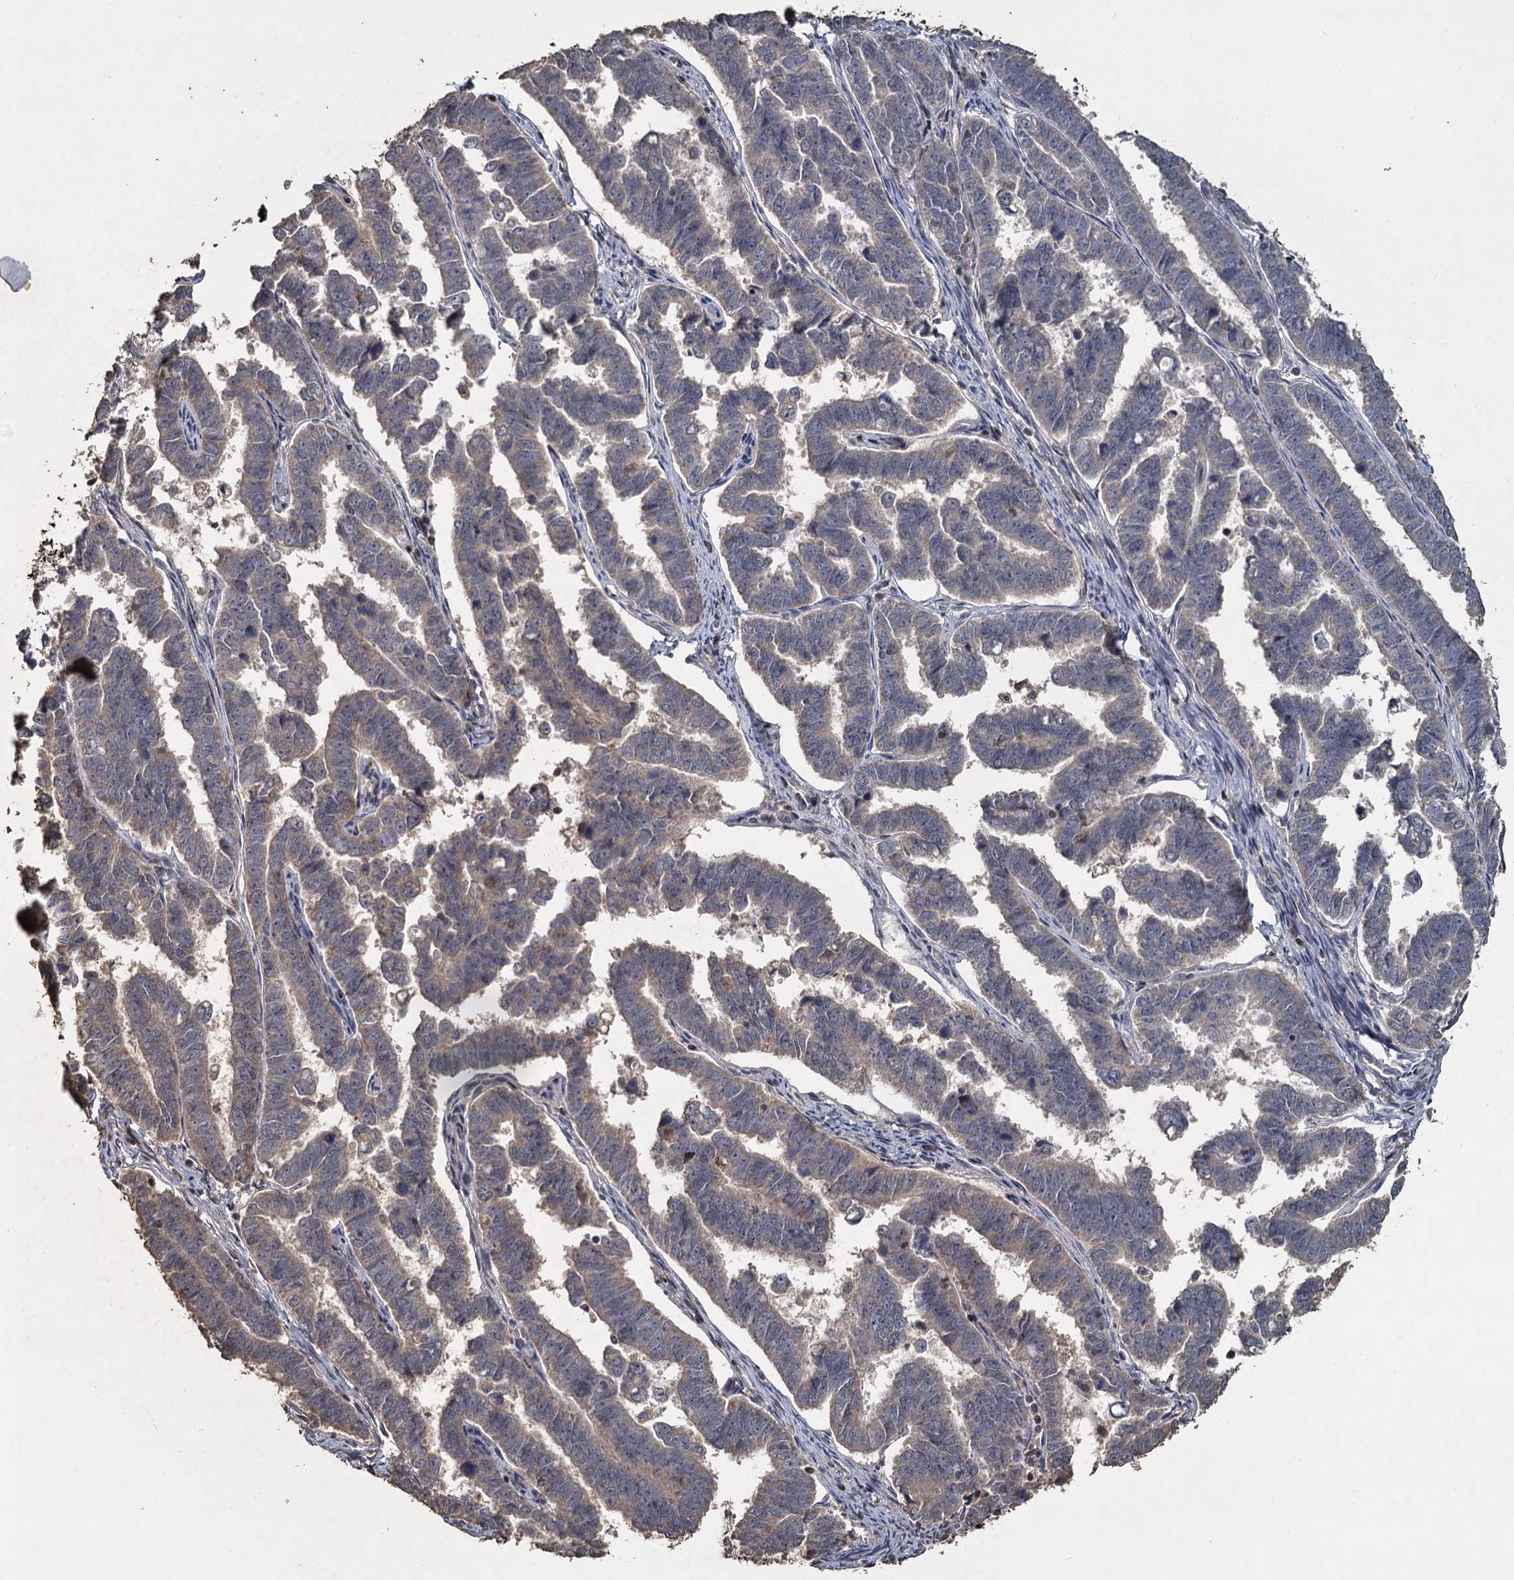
{"staining": {"intensity": "weak", "quantity": "<25%", "location": "cytoplasmic/membranous"}, "tissue": "endometrial cancer", "cell_type": "Tumor cells", "image_type": "cancer", "snomed": [{"axis": "morphology", "description": "Adenocarcinoma, NOS"}, {"axis": "topography", "description": "Endometrium"}], "caption": "Immunohistochemistry of human endometrial adenocarcinoma displays no staining in tumor cells.", "gene": "CCDC61", "patient": {"sex": "female", "age": 75}}